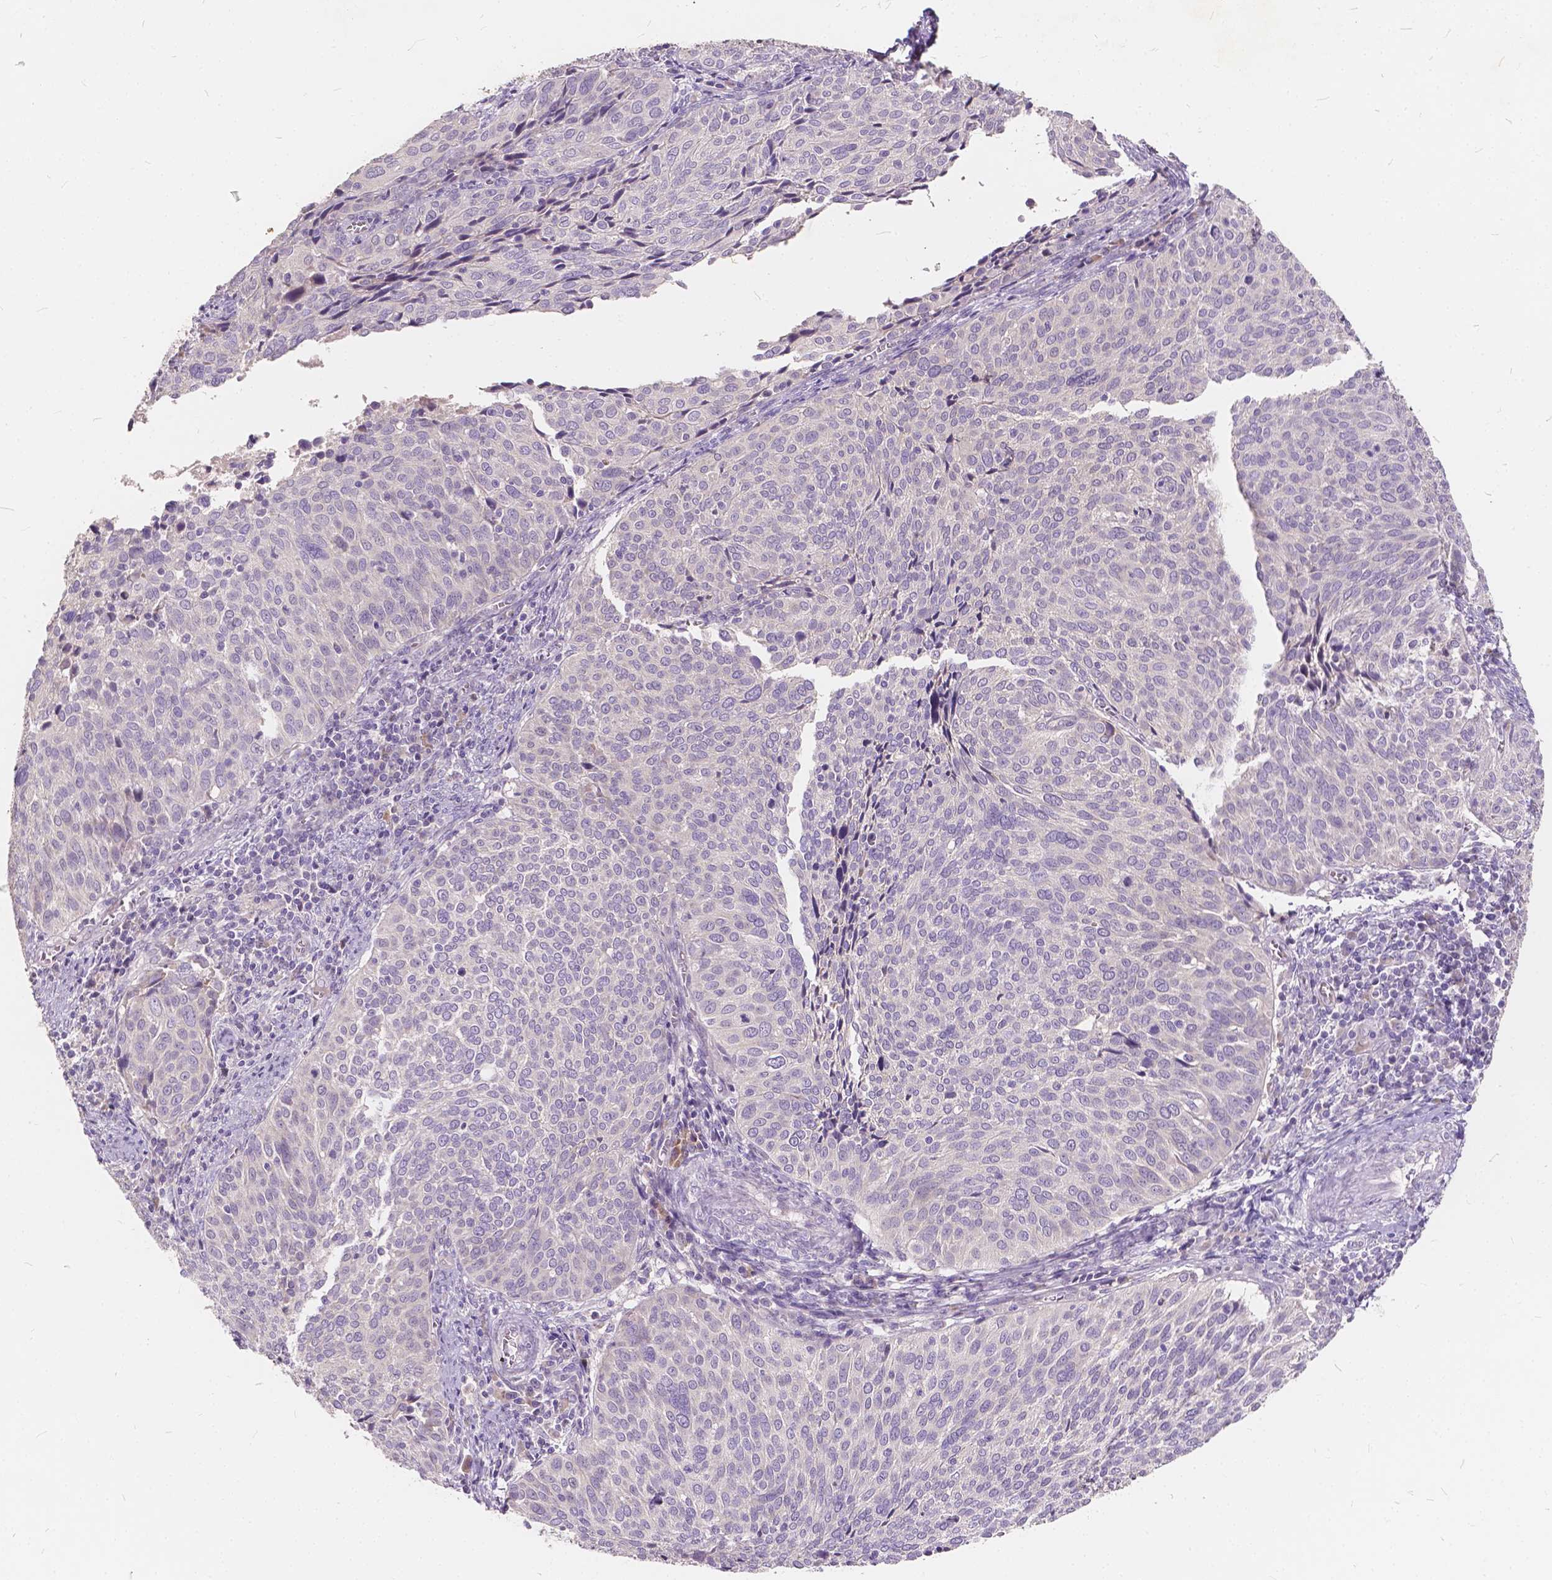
{"staining": {"intensity": "negative", "quantity": "none", "location": "none"}, "tissue": "cervical cancer", "cell_type": "Tumor cells", "image_type": "cancer", "snomed": [{"axis": "morphology", "description": "Squamous cell carcinoma, NOS"}, {"axis": "topography", "description": "Cervix"}], "caption": "Immunohistochemistry (IHC) image of neoplastic tissue: cervical squamous cell carcinoma stained with DAB (3,3'-diaminobenzidine) exhibits no significant protein positivity in tumor cells. (Stains: DAB immunohistochemistry with hematoxylin counter stain, Microscopy: brightfield microscopy at high magnification).", "gene": "SLC7A8", "patient": {"sex": "female", "age": 39}}